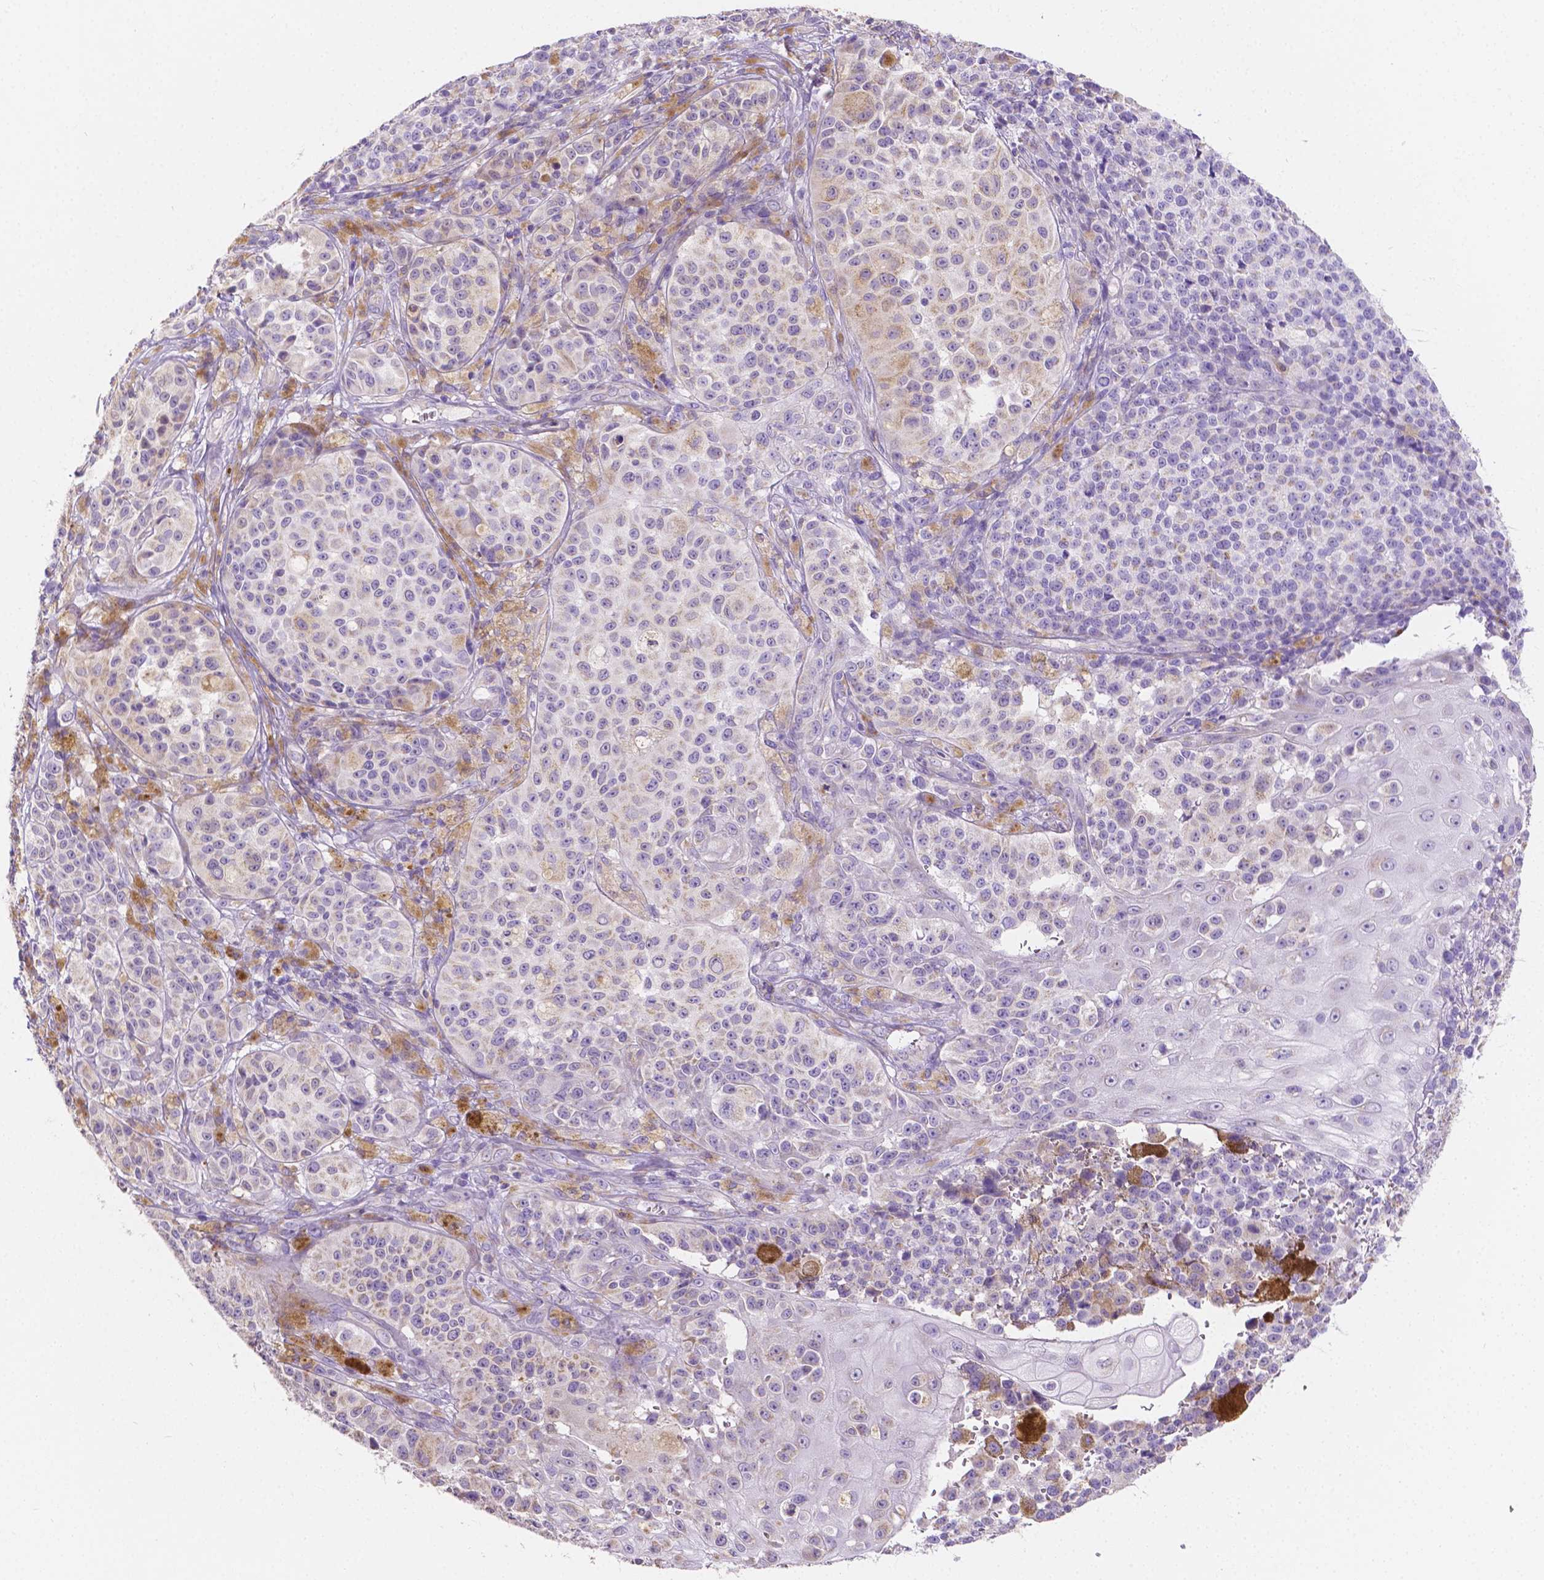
{"staining": {"intensity": "negative", "quantity": "none", "location": "none"}, "tissue": "melanoma", "cell_type": "Tumor cells", "image_type": "cancer", "snomed": [{"axis": "morphology", "description": "Malignant melanoma, NOS"}, {"axis": "topography", "description": "Skin"}], "caption": "Immunohistochemistry (IHC) micrograph of human melanoma stained for a protein (brown), which shows no positivity in tumor cells.", "gene": "TMEM130", "patient": {"sex": "female", "age": 58}}